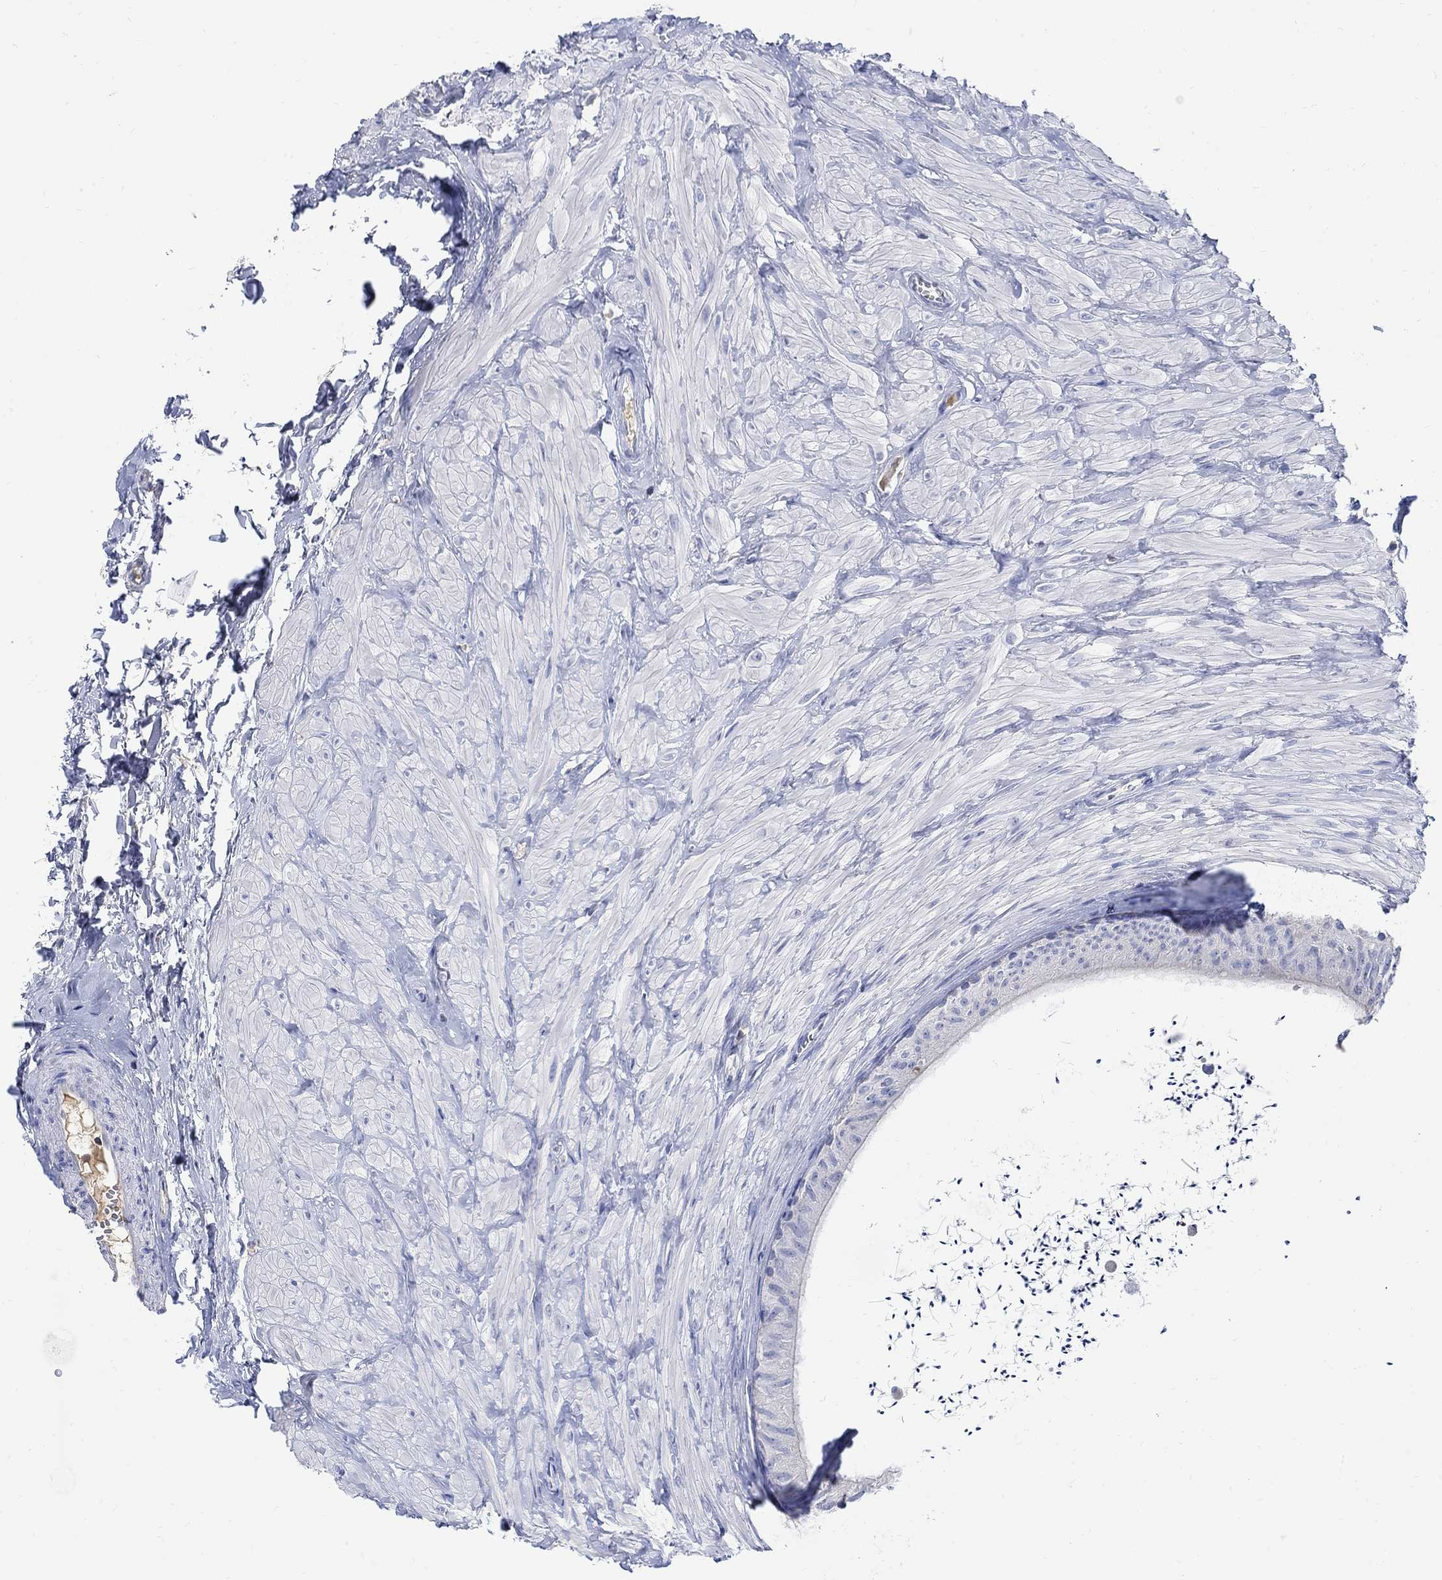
{"staining": {"intensity": "negative", "quantity": "none", "location": "none"}, "tissue": "epididymis", "cell_type": "Glandular cells", "image_type": "normal", "snomed": [{"axis": "morphology", "description": "Normal tissue, NOS"}, {"axis": "topography", "description": "Epididymis"}], "caption": "Immunohistochemical staining of unremarkable epididymis demonstrates no significant positivity in glandular cells. (DAB (3,3'-diaminobenzidine) immunohistochemistry with hematoxylin counter stain).", "gene": "GCM1", "patient": {"sex": "male", "age": 32}}